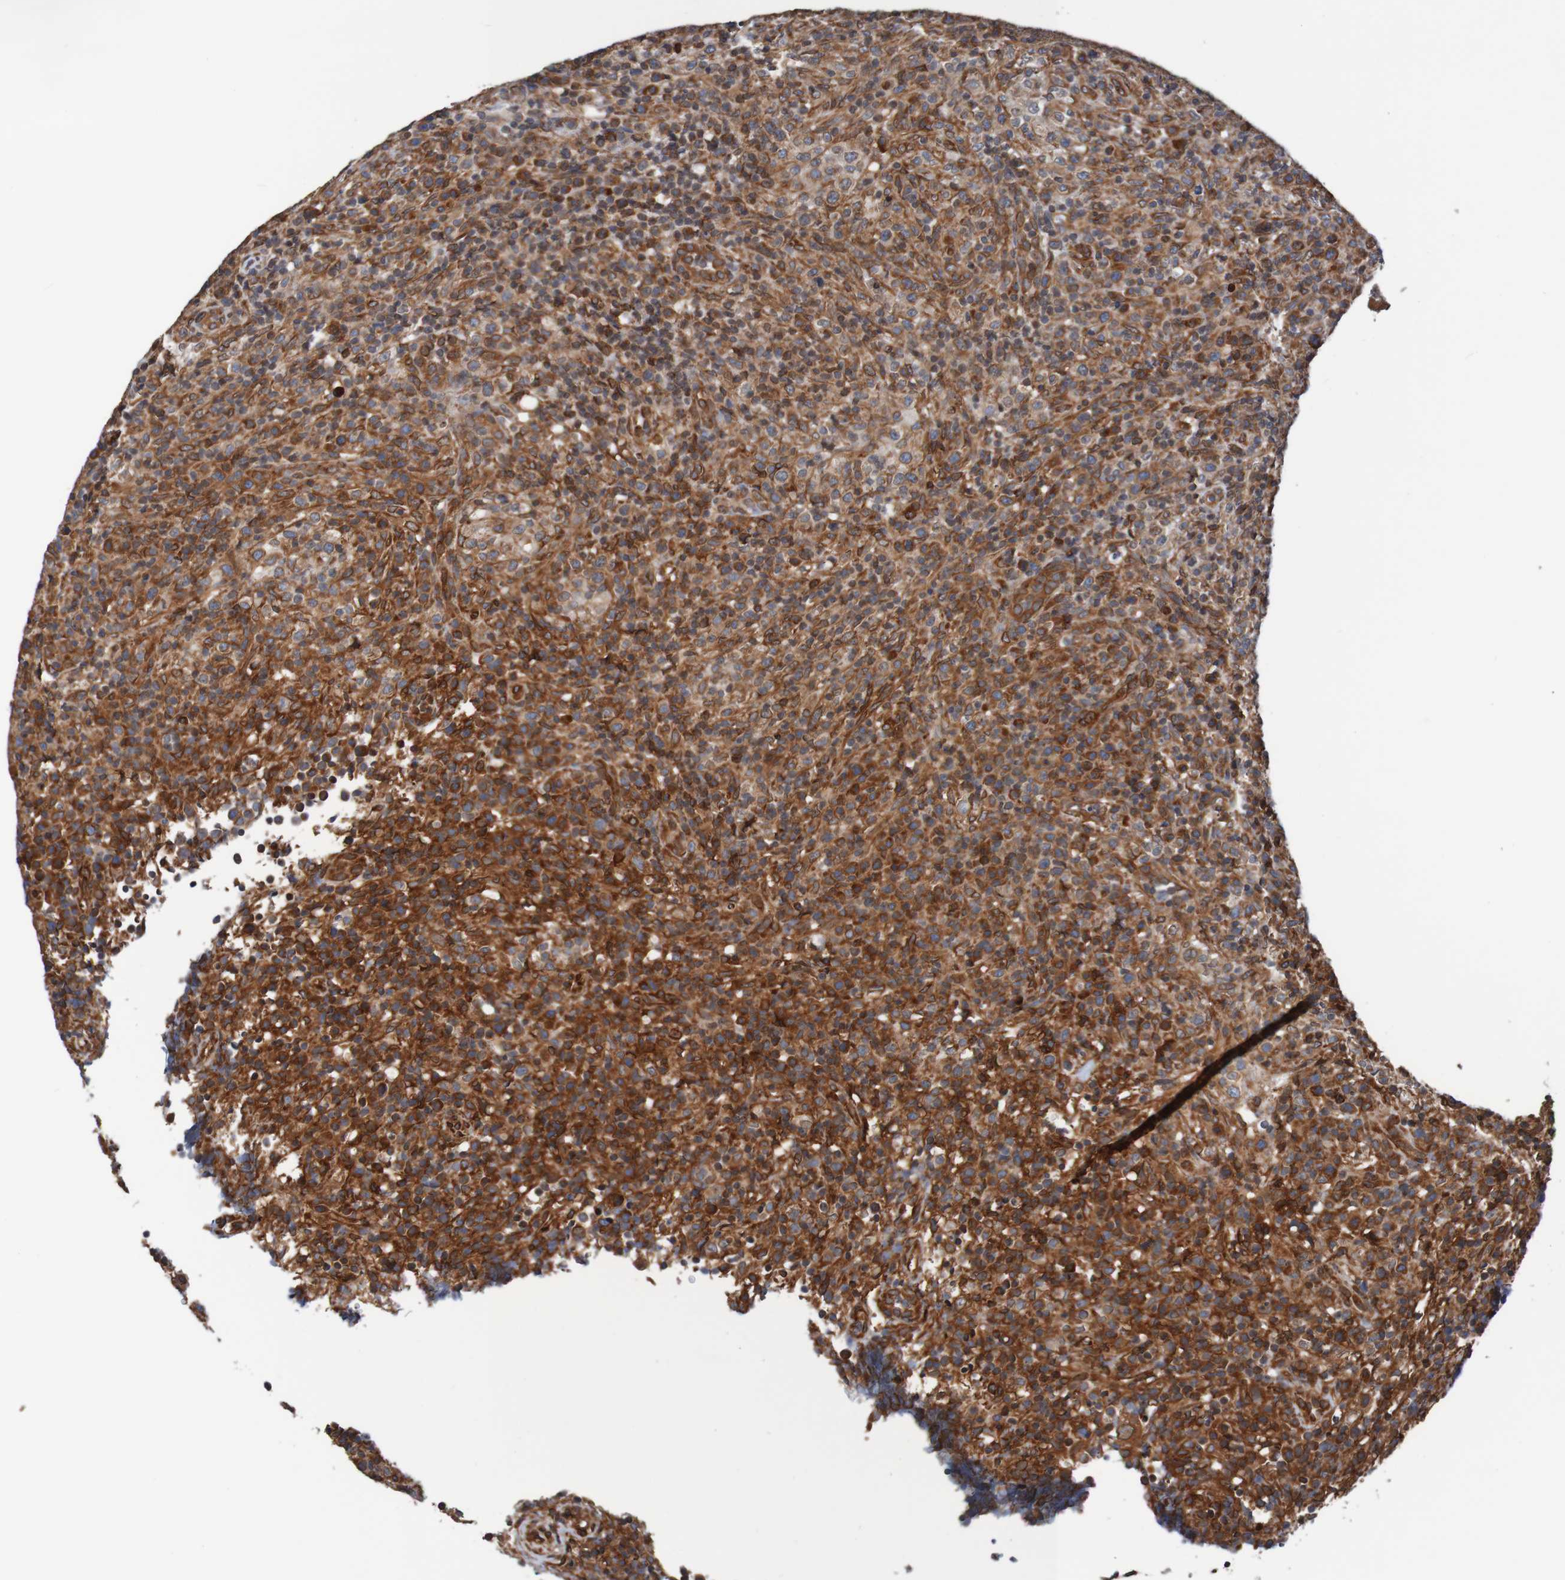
{"staining": {"intensity": "strong", "quantity": ">75%", "location": "cytoplasmic/membranous,nuclear"}, "tissue": "lymphoma", "cell_type": "Tumor cells", "image_type": "cancer", "snomed": [{"axis": "morphology", "description": "Malignant lymphoma, non-Hodgkin's type, High grade"}, {"axis": "topography", "description": "Lymph node"}], "caption": "This is a histology image of immunohistochemistry staining of malignant lymphoma, non-Hodgkin's type (high-grade), which shows strong expression in the cytoplasmic/membranous and nuclear of tumor cells.", "gene": "TMEM109", "patient": {"sex": "female", "age": 76}}